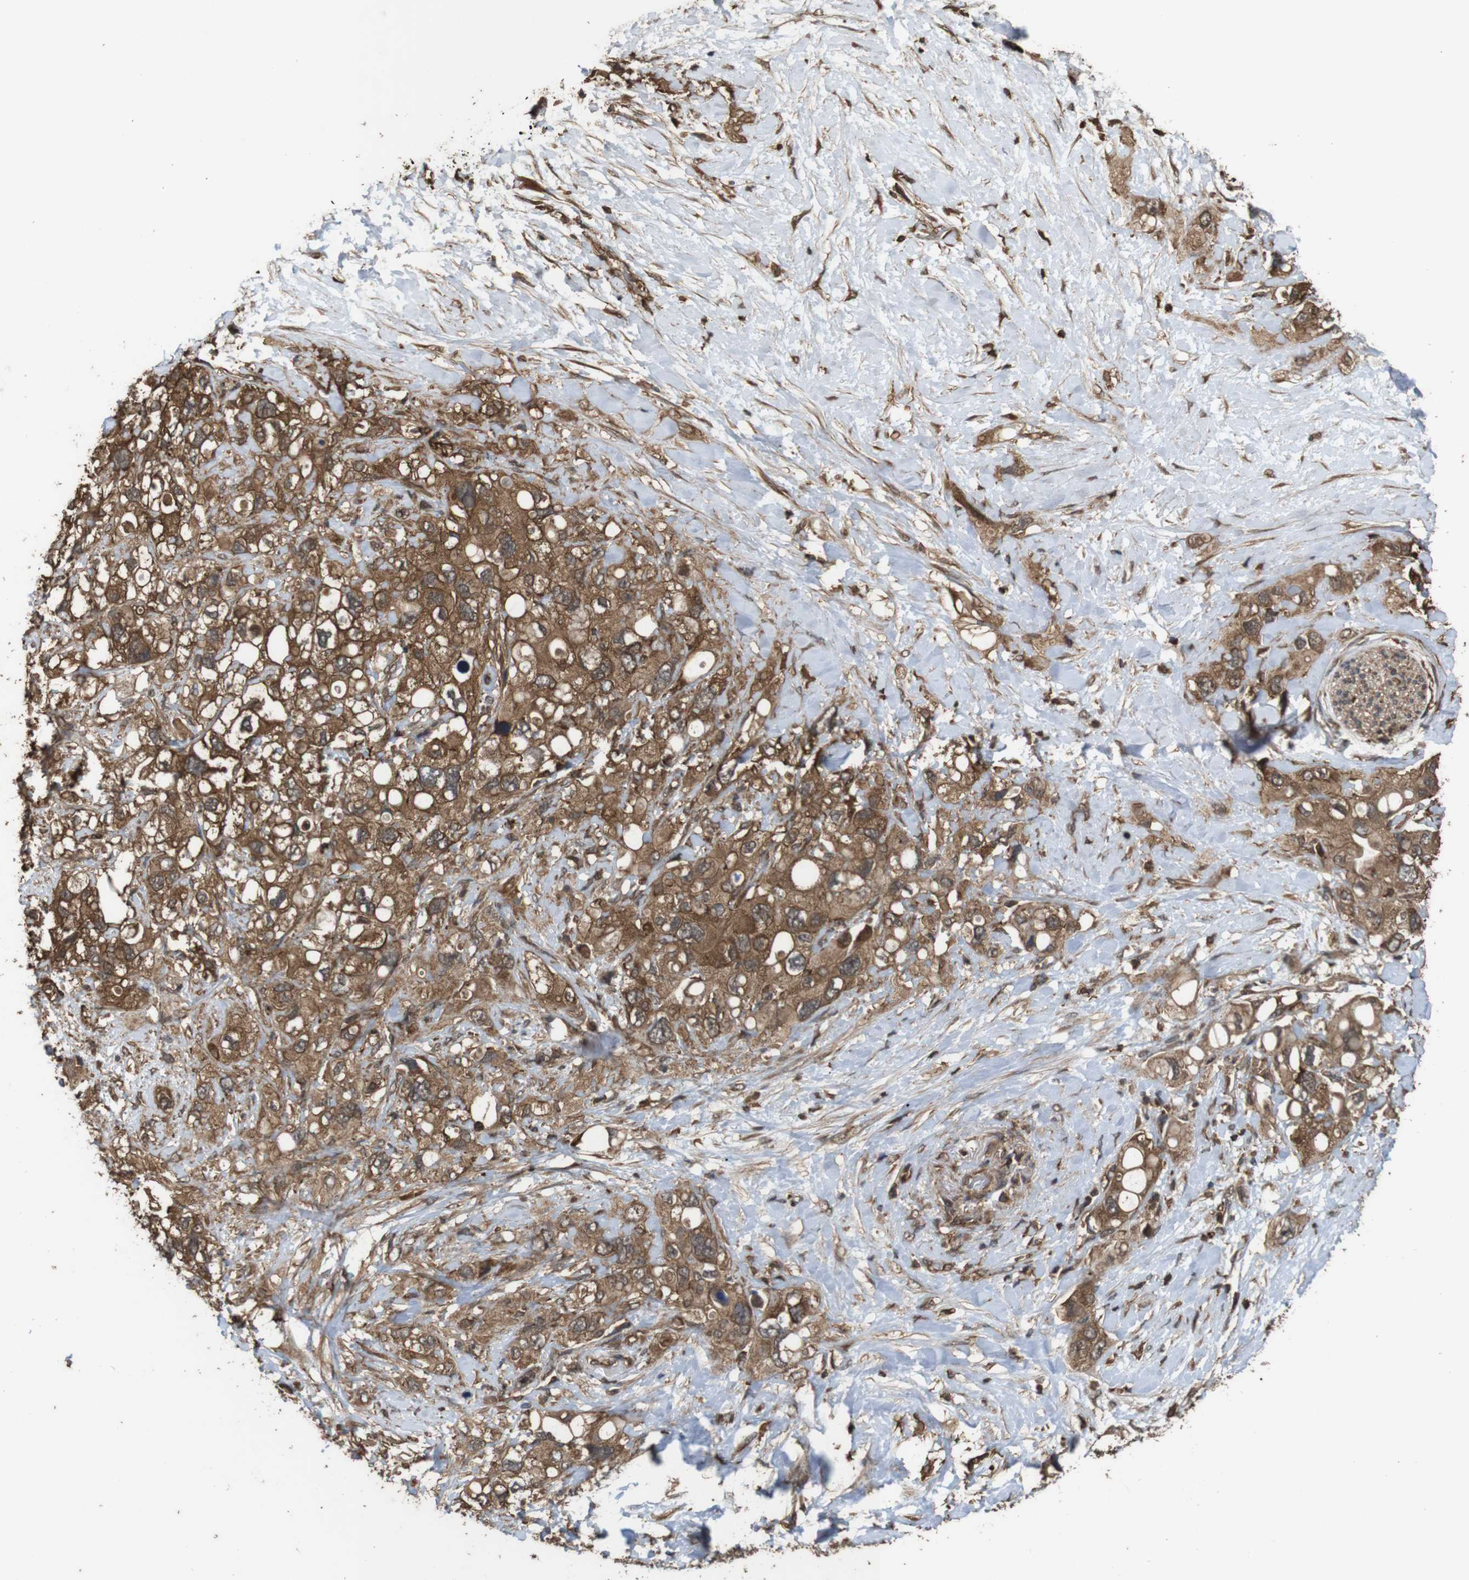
{"staining": {"intensity": "moderate", "quantity": ">75%", "location": "cytoplasmic/membranous"}, "tissue": "pancreatic cancer", "cell_type": "Tumor cells", "image_type": "cancer", "snomed": [{"axis": "morphology", "description": "Adenocarcinoma, NOS"}, {"axis": "topography", "description": "Pancreas"}], "caption": "Adenocarcinoma (pancreatic) stained with a brown dye demonstrates moderate cytoplasmic/membranous positive expression in approximately >75% of tumor cells.", "gene": "BAG4", "patient": {"sex": "female", "age": 56}}